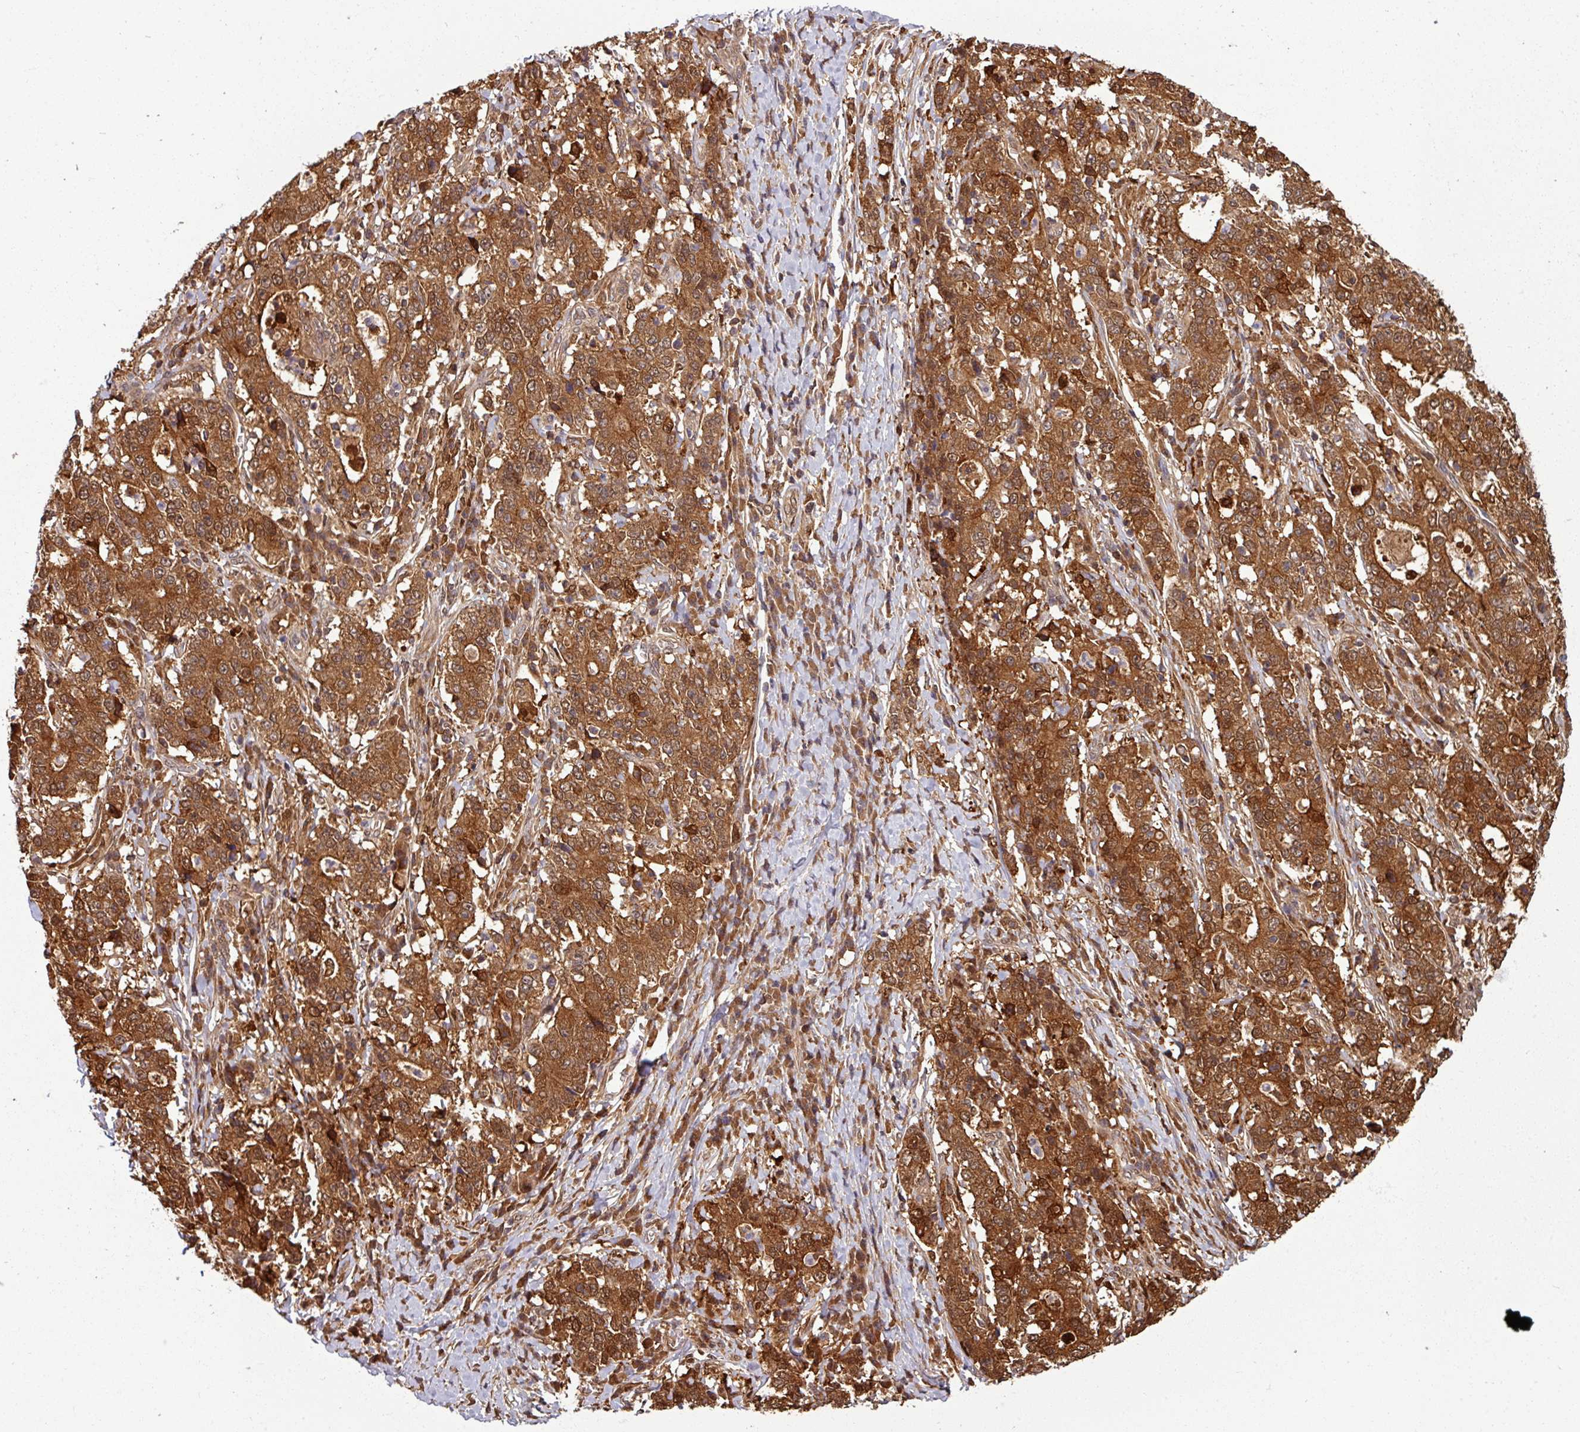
{"staining": {"intensity": "moderate", "quantity": ">75%", "location": "cytoplasmic/membranous,nuclear"}, "tissue": "stomach cancer", "cell_type": "Tumor cells", "image_type": "cancer", "snomed": [{"axis": "morphology", "description": "Normal tissue, NOS"}, {"axis": "morphology", "description": "Adenocarcinoma, NOS"}, {"axis": "topography", "description": "Stomach, upper"}, {"axis": "topography", "description": "Stomach"}], "caption": "Stomach cancer stained for a protein reveals moderate cytoplasmic/membranous and nuclear positivity in tumor cells.", "gene": "KCTD11", "patient": {"sex": "male", "age": 59}}